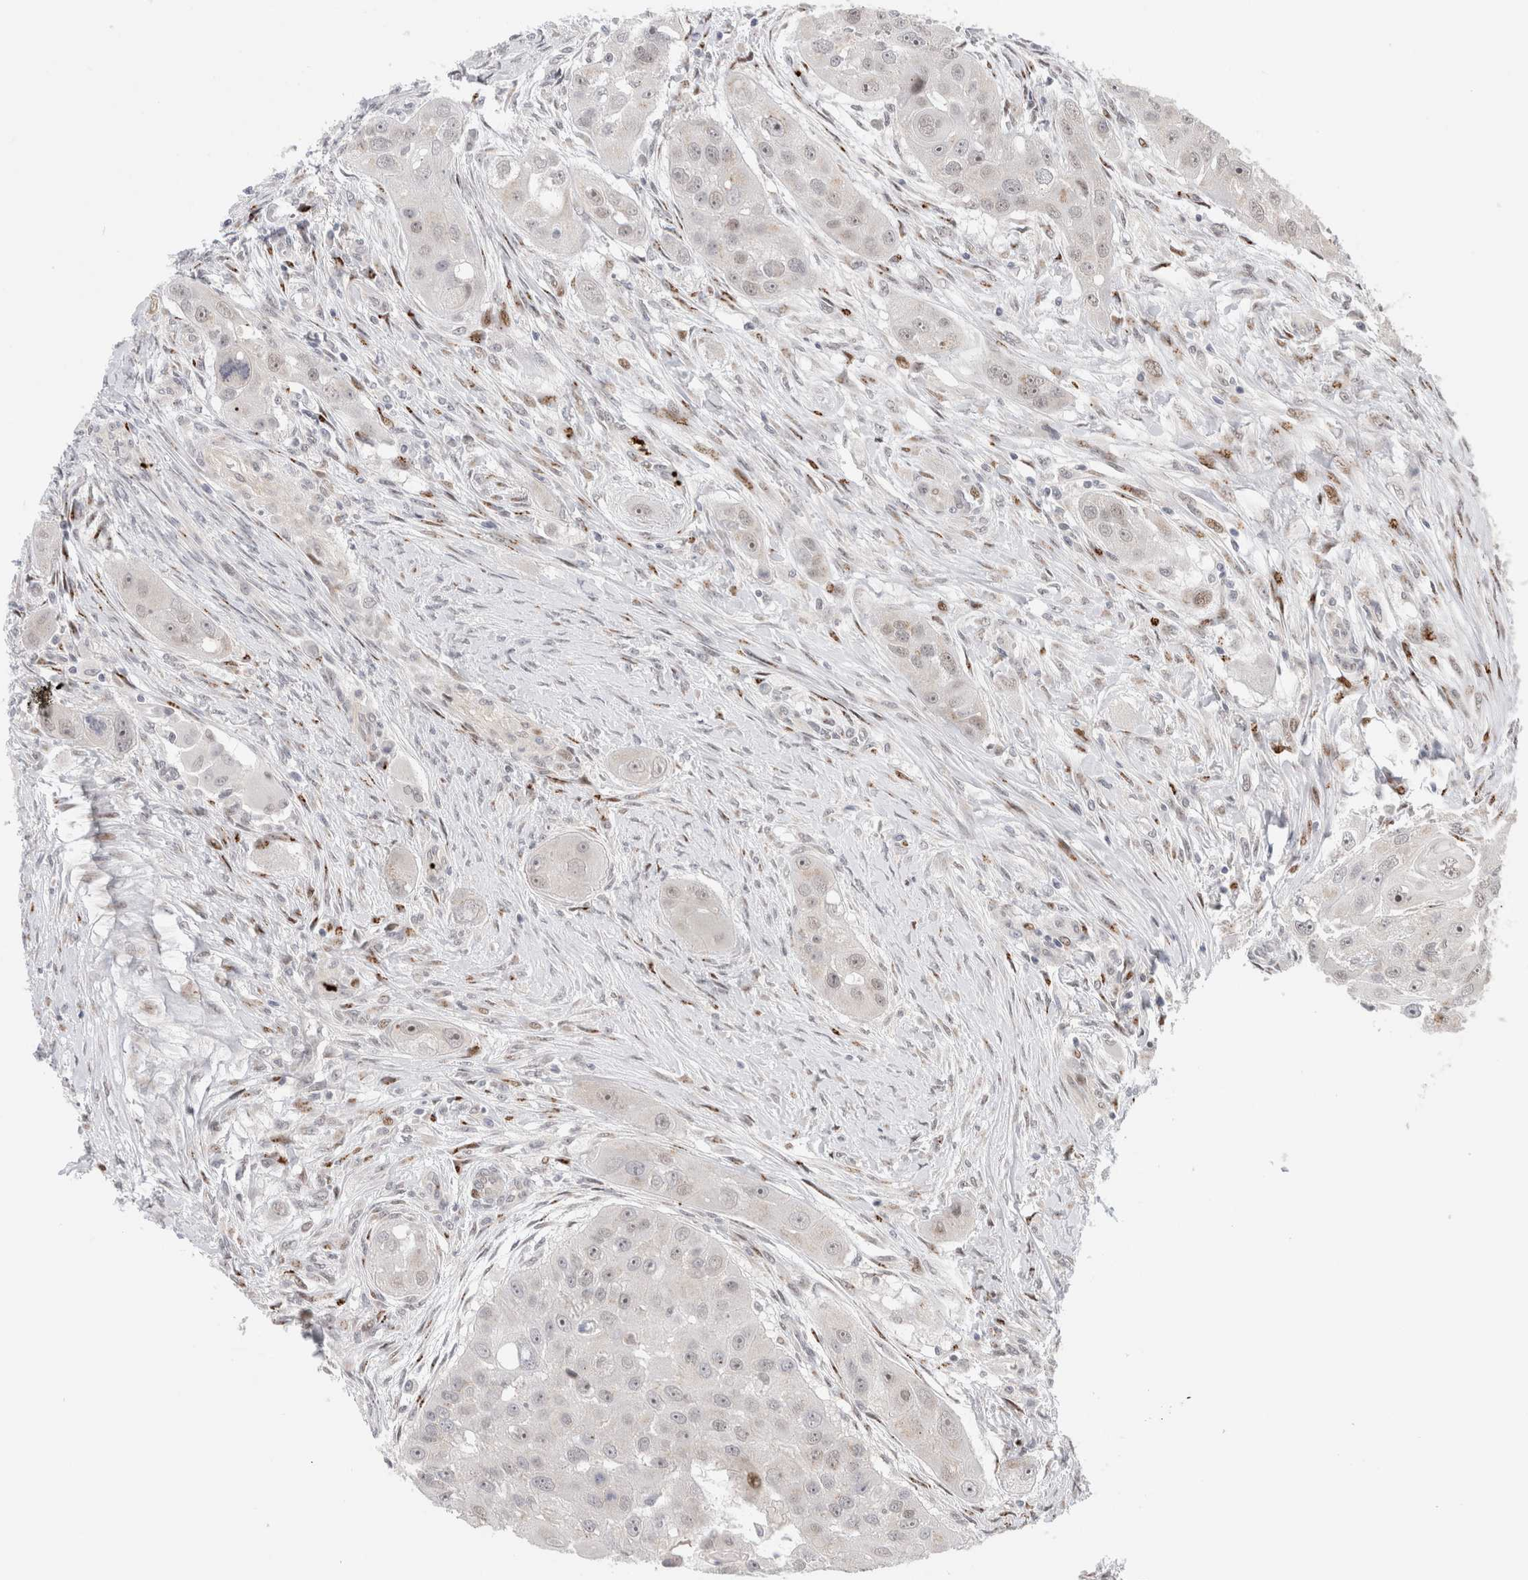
{"staining": {"intensity": "negative", "quantity": "none", "location": "none"}, "tissue": "head and neck cancer", "cell_type": "Tumor cells", "image_type": "cancer", "snomed": [{"axis": "morphology", "description": "Normal tissue, NOS"}, {"axis": "morphology", "description": "Squamous cell carcinoma, NOS"}, {"axis": "topography", "description": "Skeletal muscle"}, {"axis": "topography", "description": "Head-Neck"}], "caption": "DAB immunohistochemical staining of human head and neck cancer shows no significant staining in tumor cells.", "gene": "VPS28", "patient": {"sex": "male", "age": 51}}